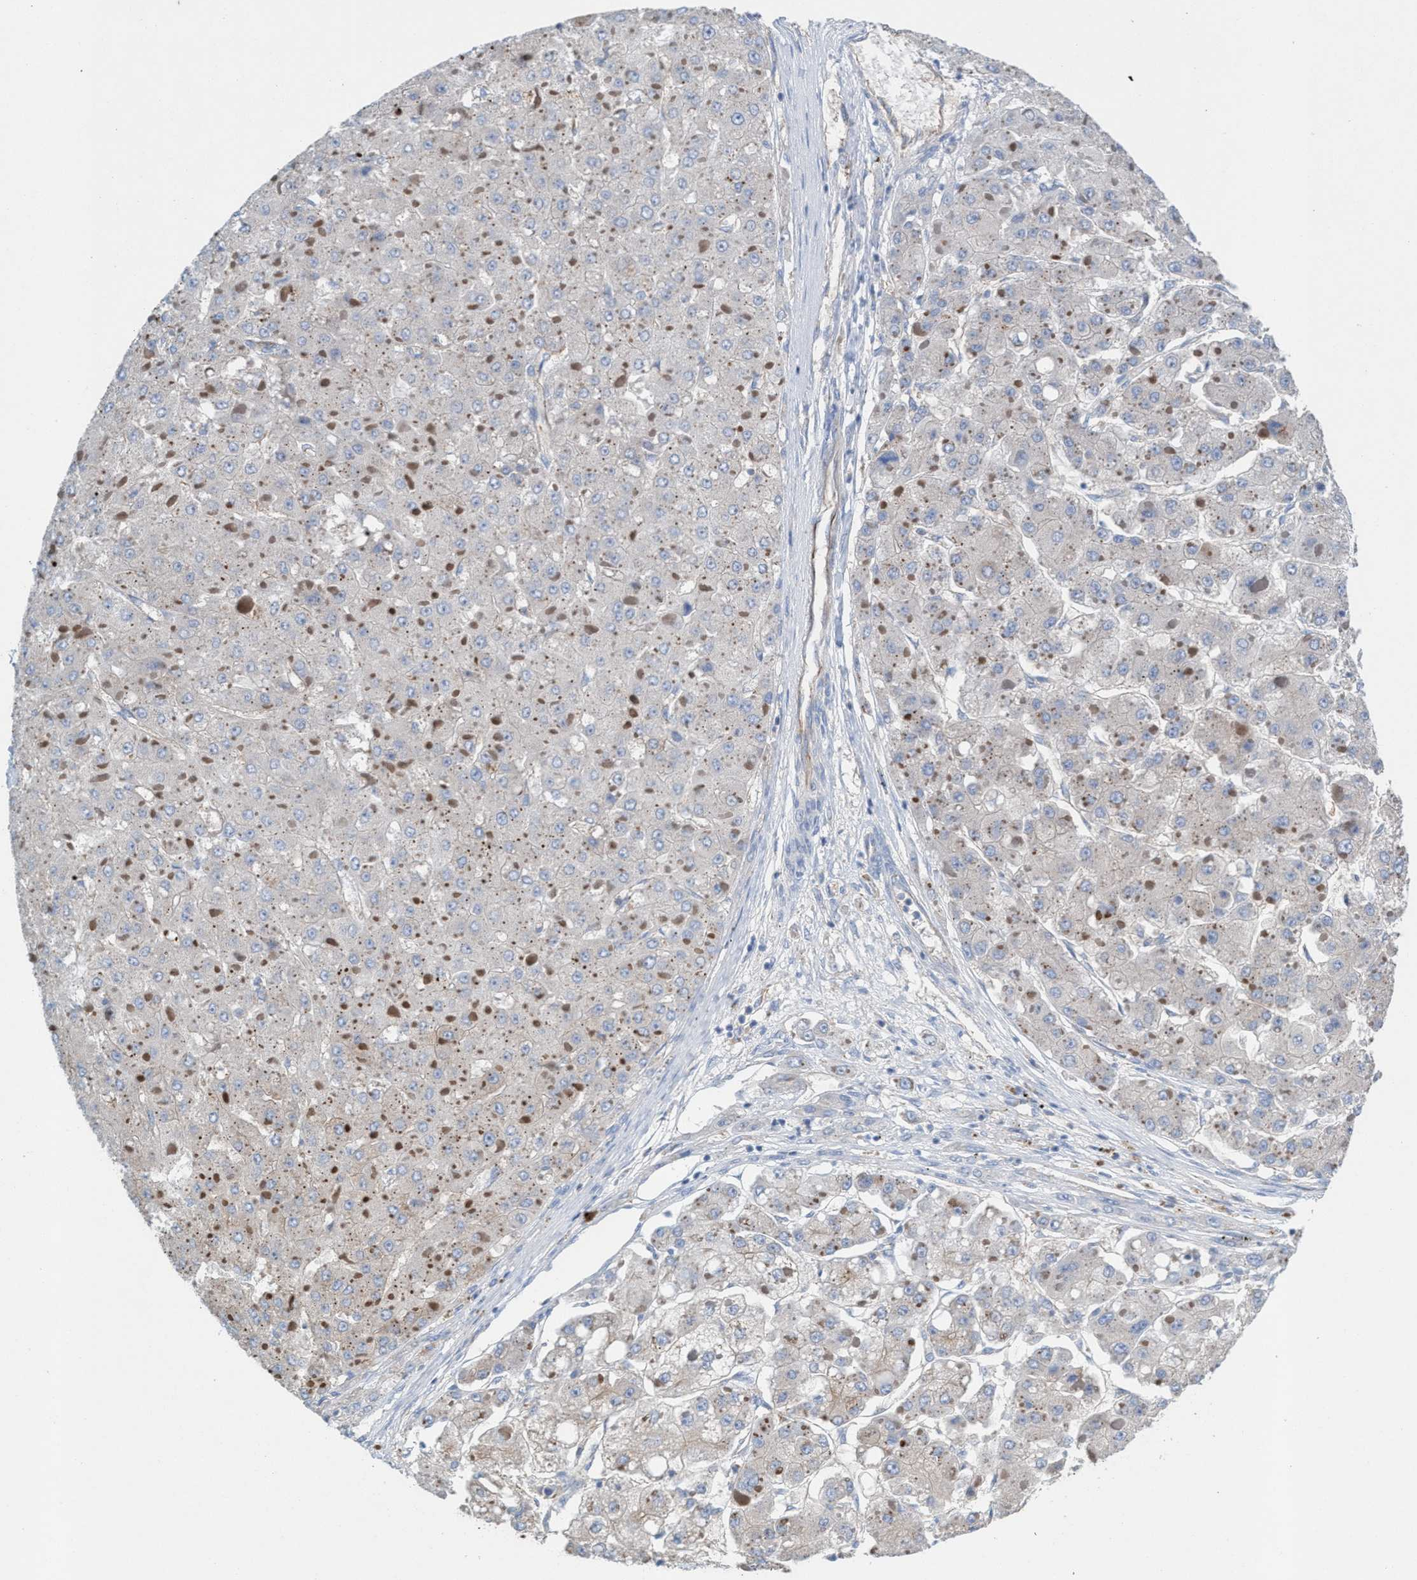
{"staining": {"intensity": "negative", "quantity": "none", "location": "none"}, "tissue": "liver cancer", "cell_type": "Tumor cells", "image_type": "cancer", "snomed": [{"axis": "morphology", "description": "Carcinoma, Hepatocellular, NOS"}, {"axis": "topography", "description": "Liver"}], "caption": "An immunohistochemistry (IHC) image of hepatocellular carcinoma (liver) is shown. There is no staining in tumor cells of hepatocellular carcinoma (liver).", "gene": "NYAP1", "patient": {"sex": "female", "age": 73}}